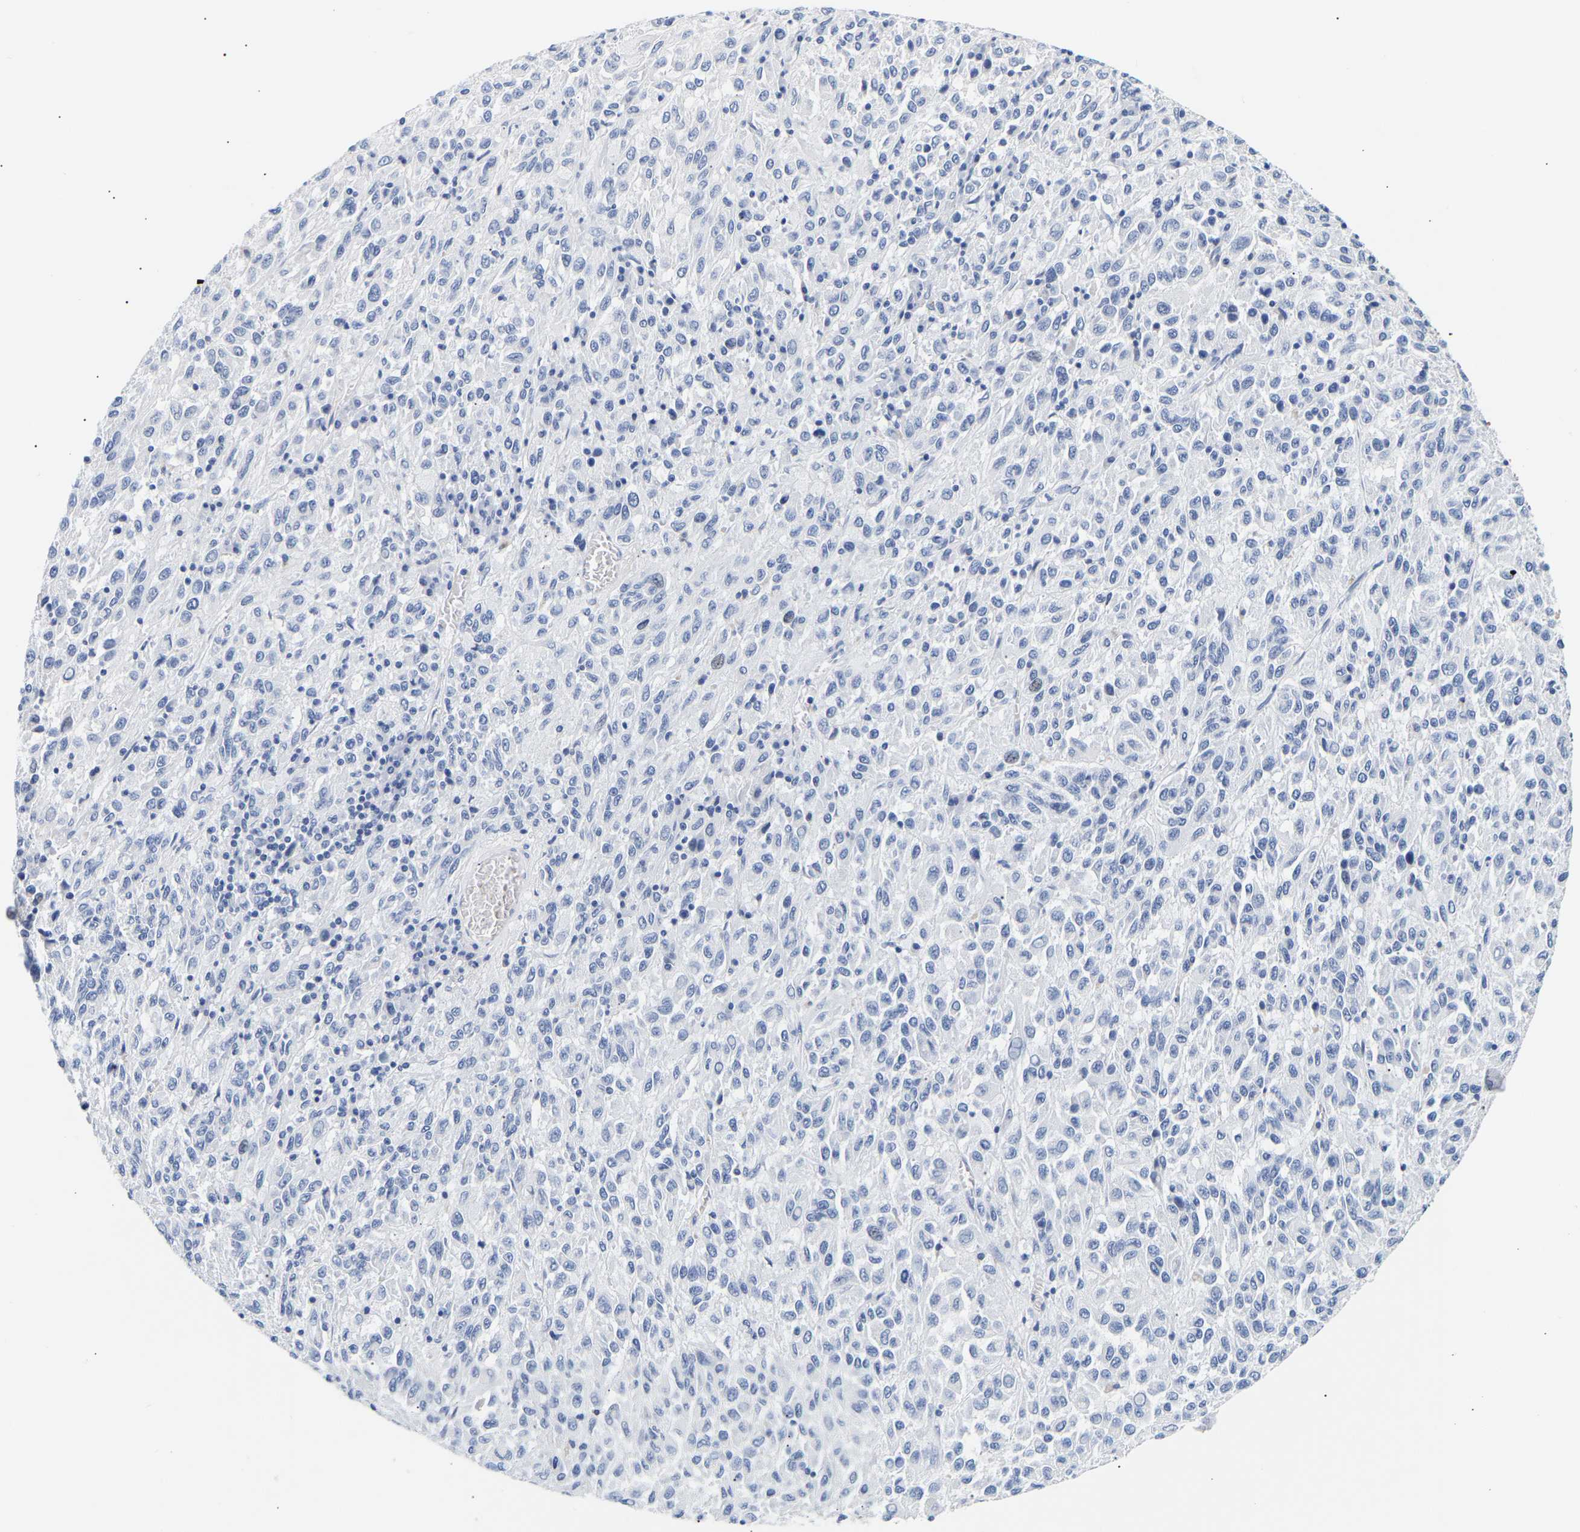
{"staining": {"intensity": "negative", "quantity": "none", "location": "none"}, "tissue": "melanoma", "cell_type": "Tumor cells", "image_type": "cancer", "snomed": [{"axis": "morphology", "description": "Malignant melanoma, Metastatic site"}, {"axis": "topography", "description": "Lung"}], "caption": "The micrograph displays no staining of tumor cells in melanoma.", "gene": "SPINK2", "patient": {"sex": "male", "age": 64}}